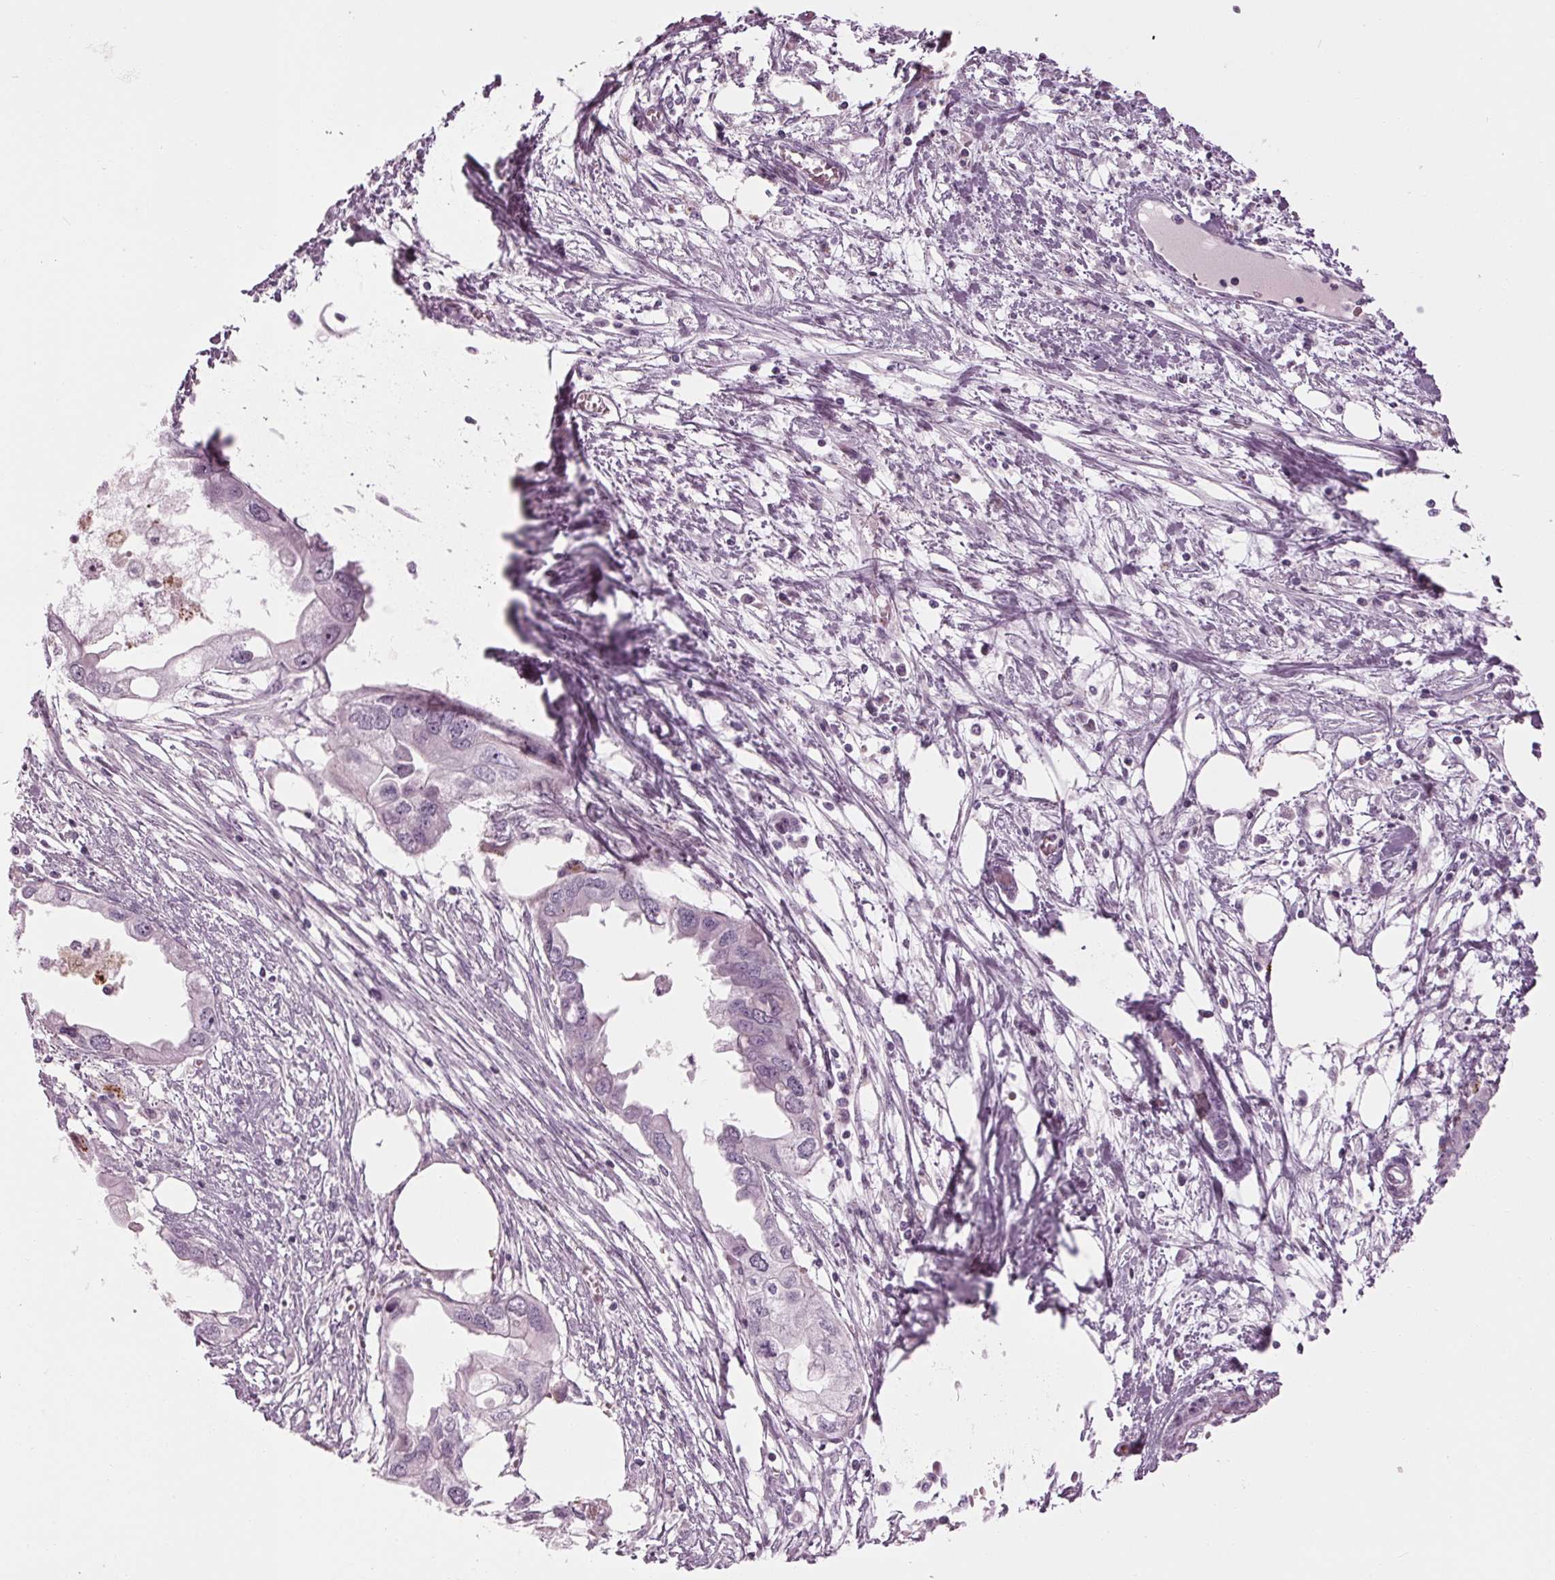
{"staining": {"intensity": "negative", "quantity": "none", "location": "none"}, "tissue": "endometrial cancer", "cell_type": "Tumor cells", "image_type": "cancer", "snomed": [{"axis": "morphology", "description": "Adenocarcinoma, NOS"}, {"axis": "morphology", "description": "Adenocarcinoma, metastatic, NOS"}, {"axis": "topography", "description": "Adipose tissue"}, {"axis": "topography", "description": "Endometrium"}], "caption": "This histopathology image is of endometrial cancer stained with immunohistochemistry (IHC) to label a protein in brown with the nuclei are counter-stained blue. There is no staining in tumor cells. (Stains: DAB (3,3'-diaminobenzidine) IHC with hematoxylin counter stain, Microscopy: brightfield microscopy at high magnification).", "gene": "CYP3A43", "patient": {"sex": "female", "age": 67}}